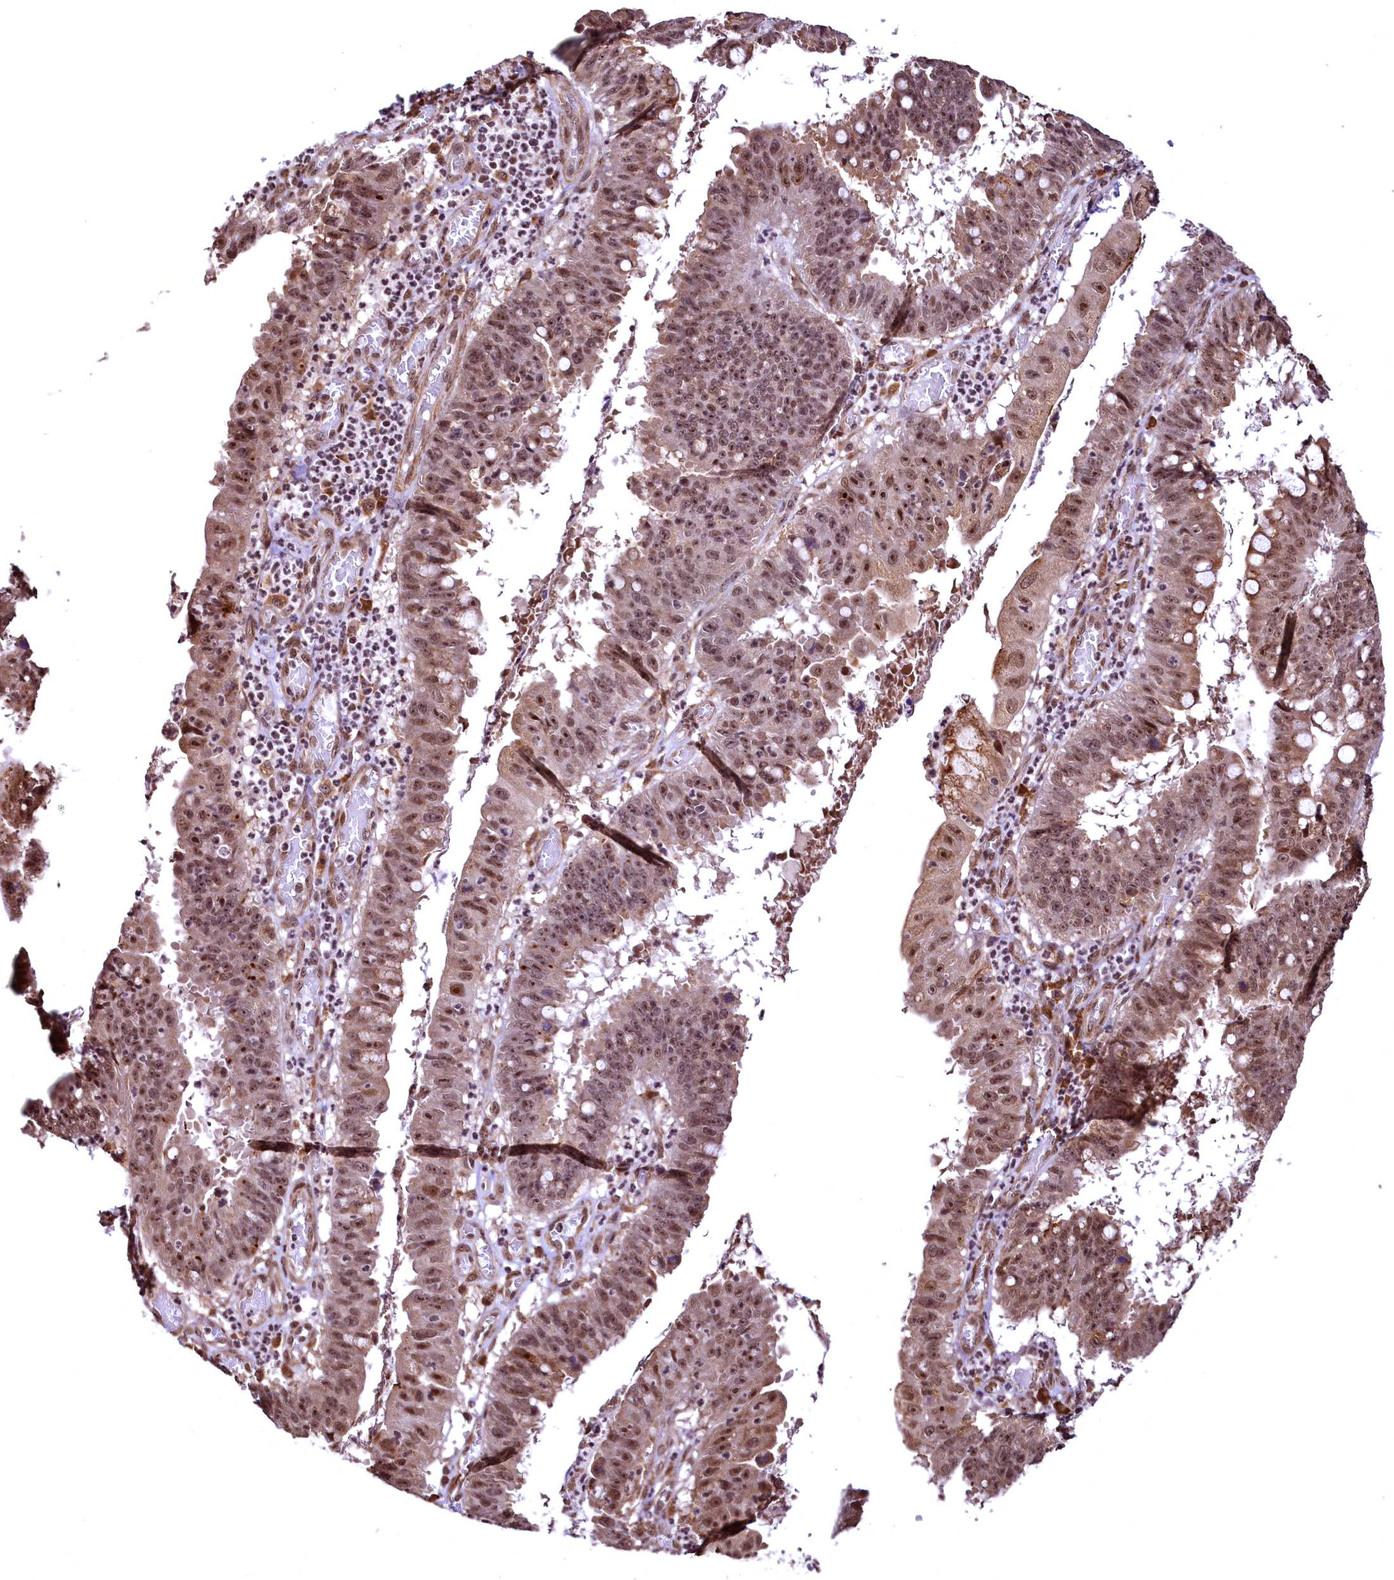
{"staining": {"intensity": "moderate", "quantity": ">75%", "location": "nuclear"}, "tissue": "stomach cancer", "cell_type": "Tumor cells", "image_type": "cancer", "snomed": [{"axis": "morphology", "description": "Adenocarcinoma, NOS"}, {"axis": "topography", "description": "Stomach"}], "caption": "Immunohistochemical staining of human adenocarcinoma (stomach) reveals medium levels of moderate nuclear protein expression in approximately >75% of tumor cells. Using DAB (brown) and hematoxylin (blue) stains, captured at high magnification using brightfield microscopy.", "gene": "PDS5B", "patient": {"sex": "male", "age": 59}}